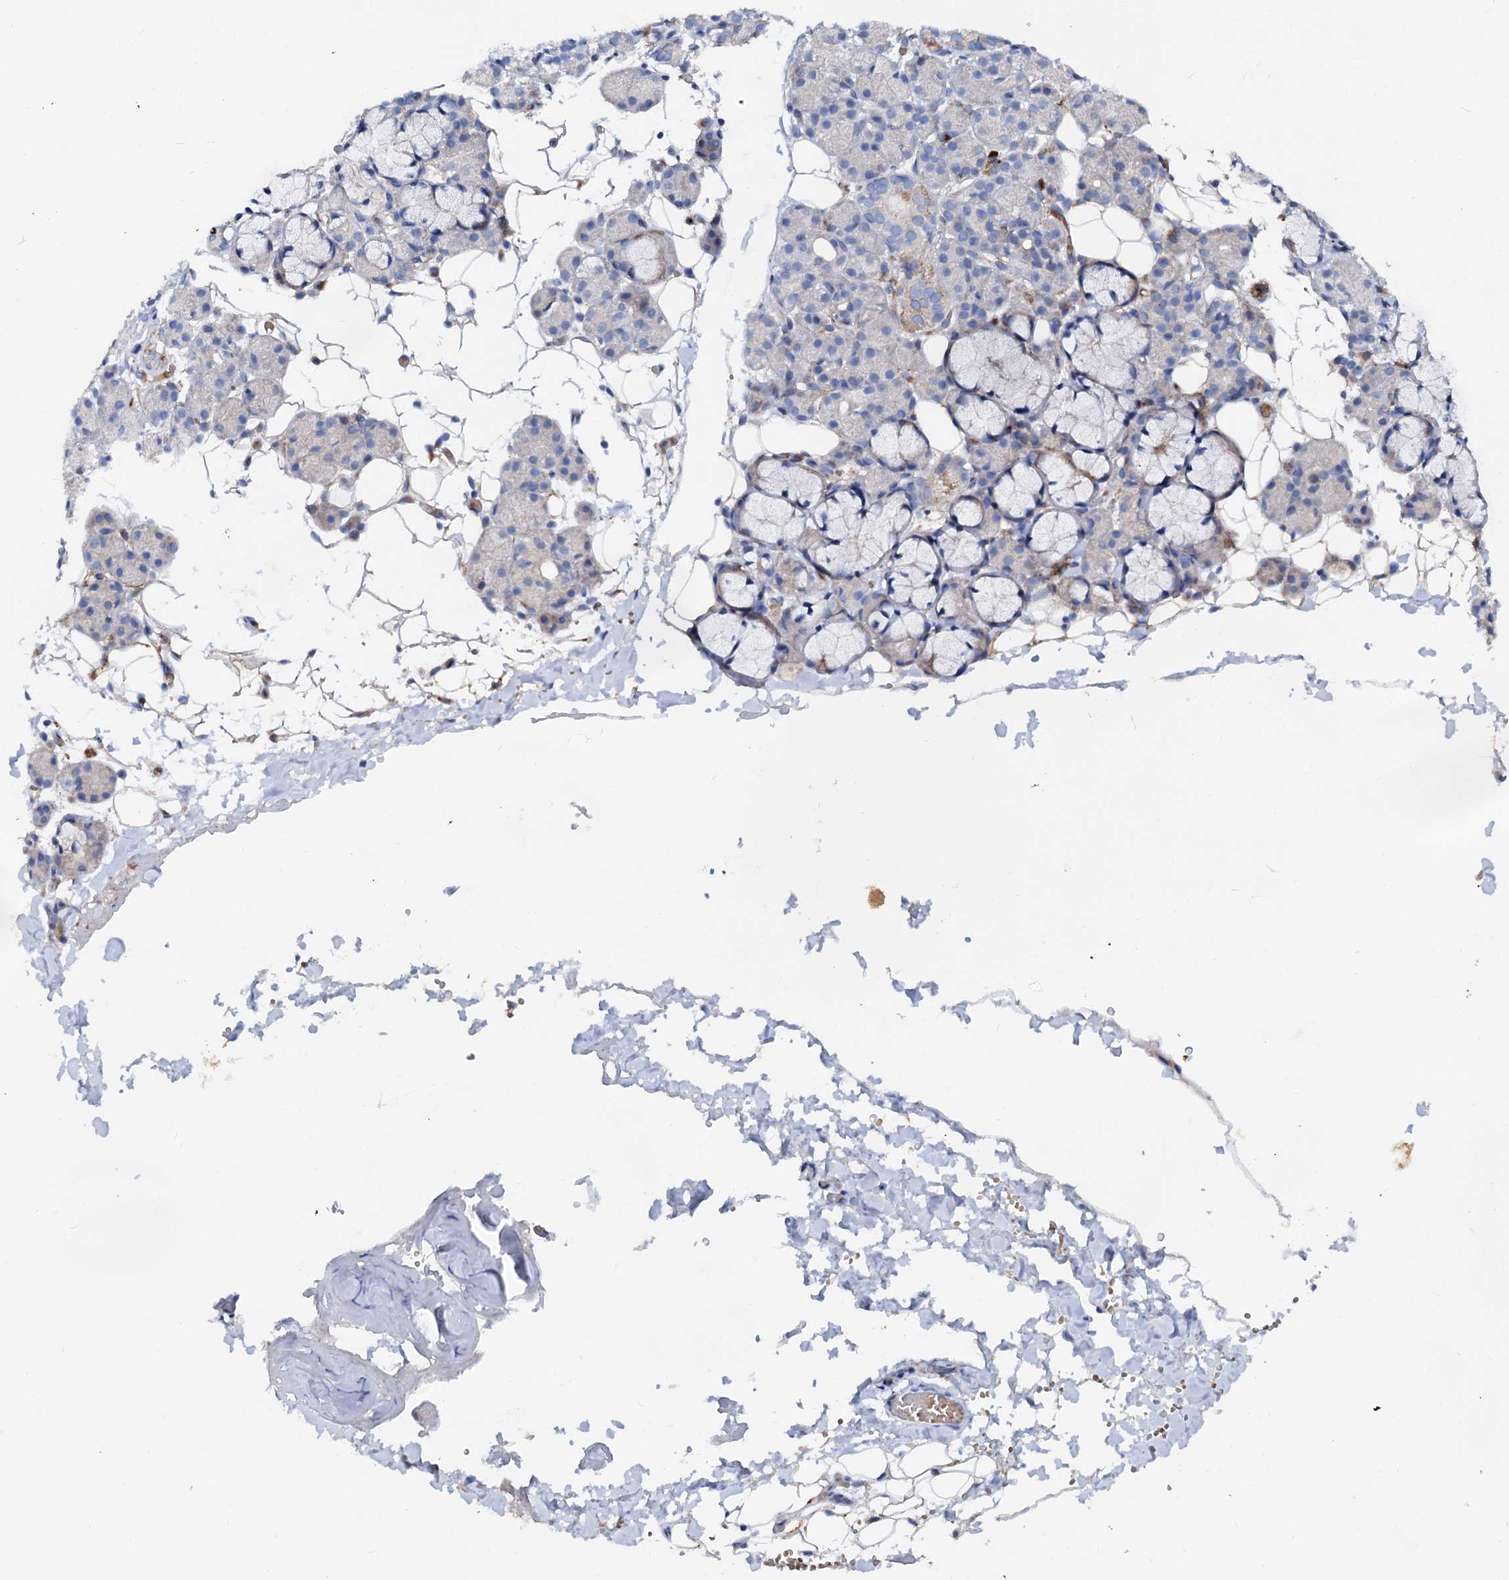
{"staining": {"intensity": "moderate", "quantity": "<25%", "location": "cytoplasmic/membranous"}, "tissue": "salivary gland", "cell_type": "Glandular cells", "image_type": "normal", "snomed": [{"axis": "morphology", "description": "Normal tissue, NOS"}, {"axis": "topography", "description": "Salivary gland"}], "caption": "Glandular cells display low levels of moderate cytoplasmic/membranous staining in approximately <25% of cells in normal salivary gland.", "gene": "SLC10A7", "patient": {"sex": "male", "age": 63}}